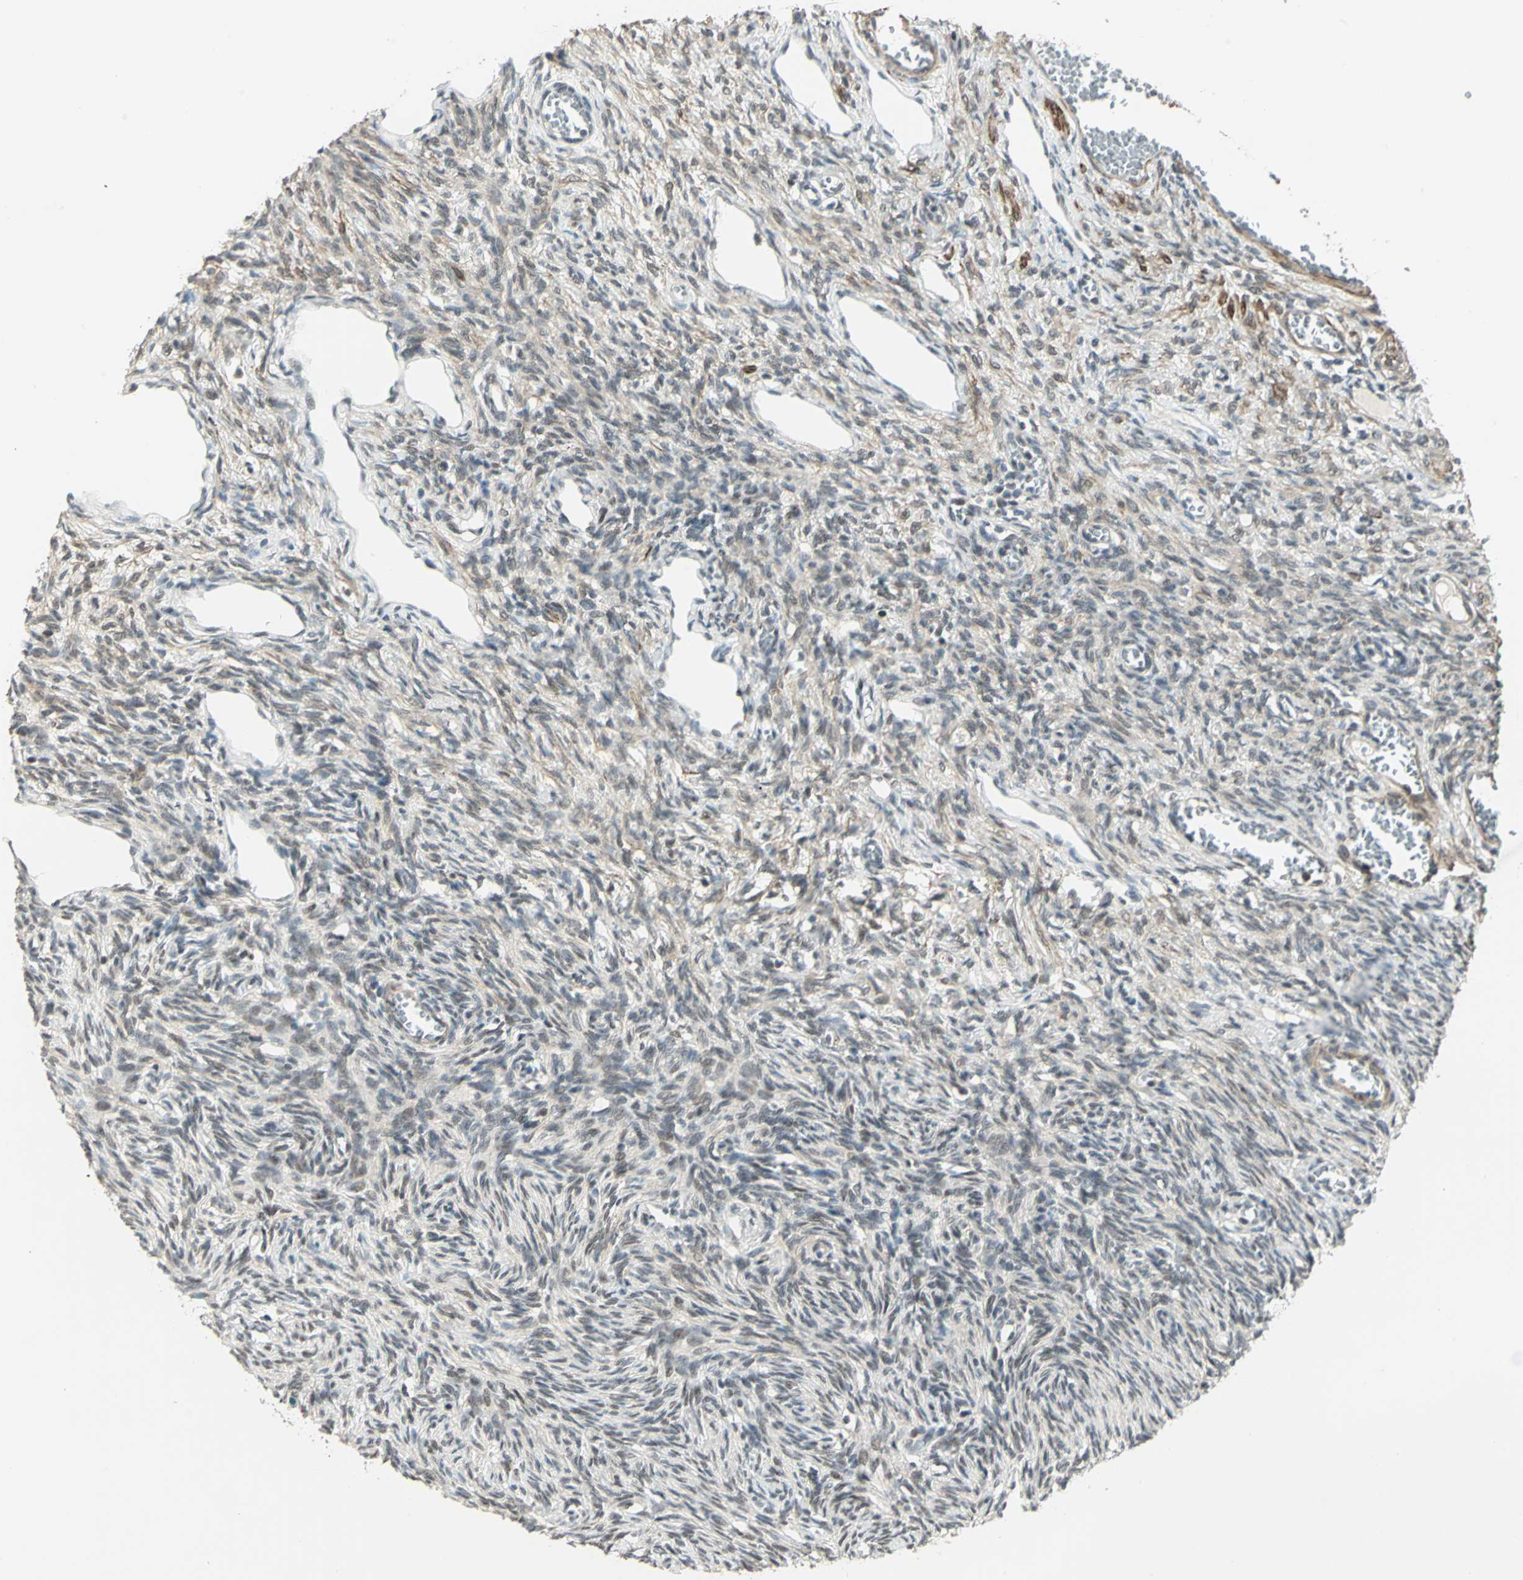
{"staining": {"intensity": "weak", "quantity": "25%-75%", "location": "cytoplasmic/membranous"}, "tissue": "ovary", "cell_type": "Ovarian stroma cells", "image_type": "normal", "snomed": [{"axis": "morphology", "description": "Normal tissue, NOS"}, {"axis": "topography", "description": "Ovary"}], "caption": "This image demonstrates immunohistochemistry staining of normal ovary, with low weak cytoplasmic/membranous staining in approximately 25%-75% of ovarian stroma cells.", "gene": "MTA1", "patient": {"sex": "female", "age": 33}}